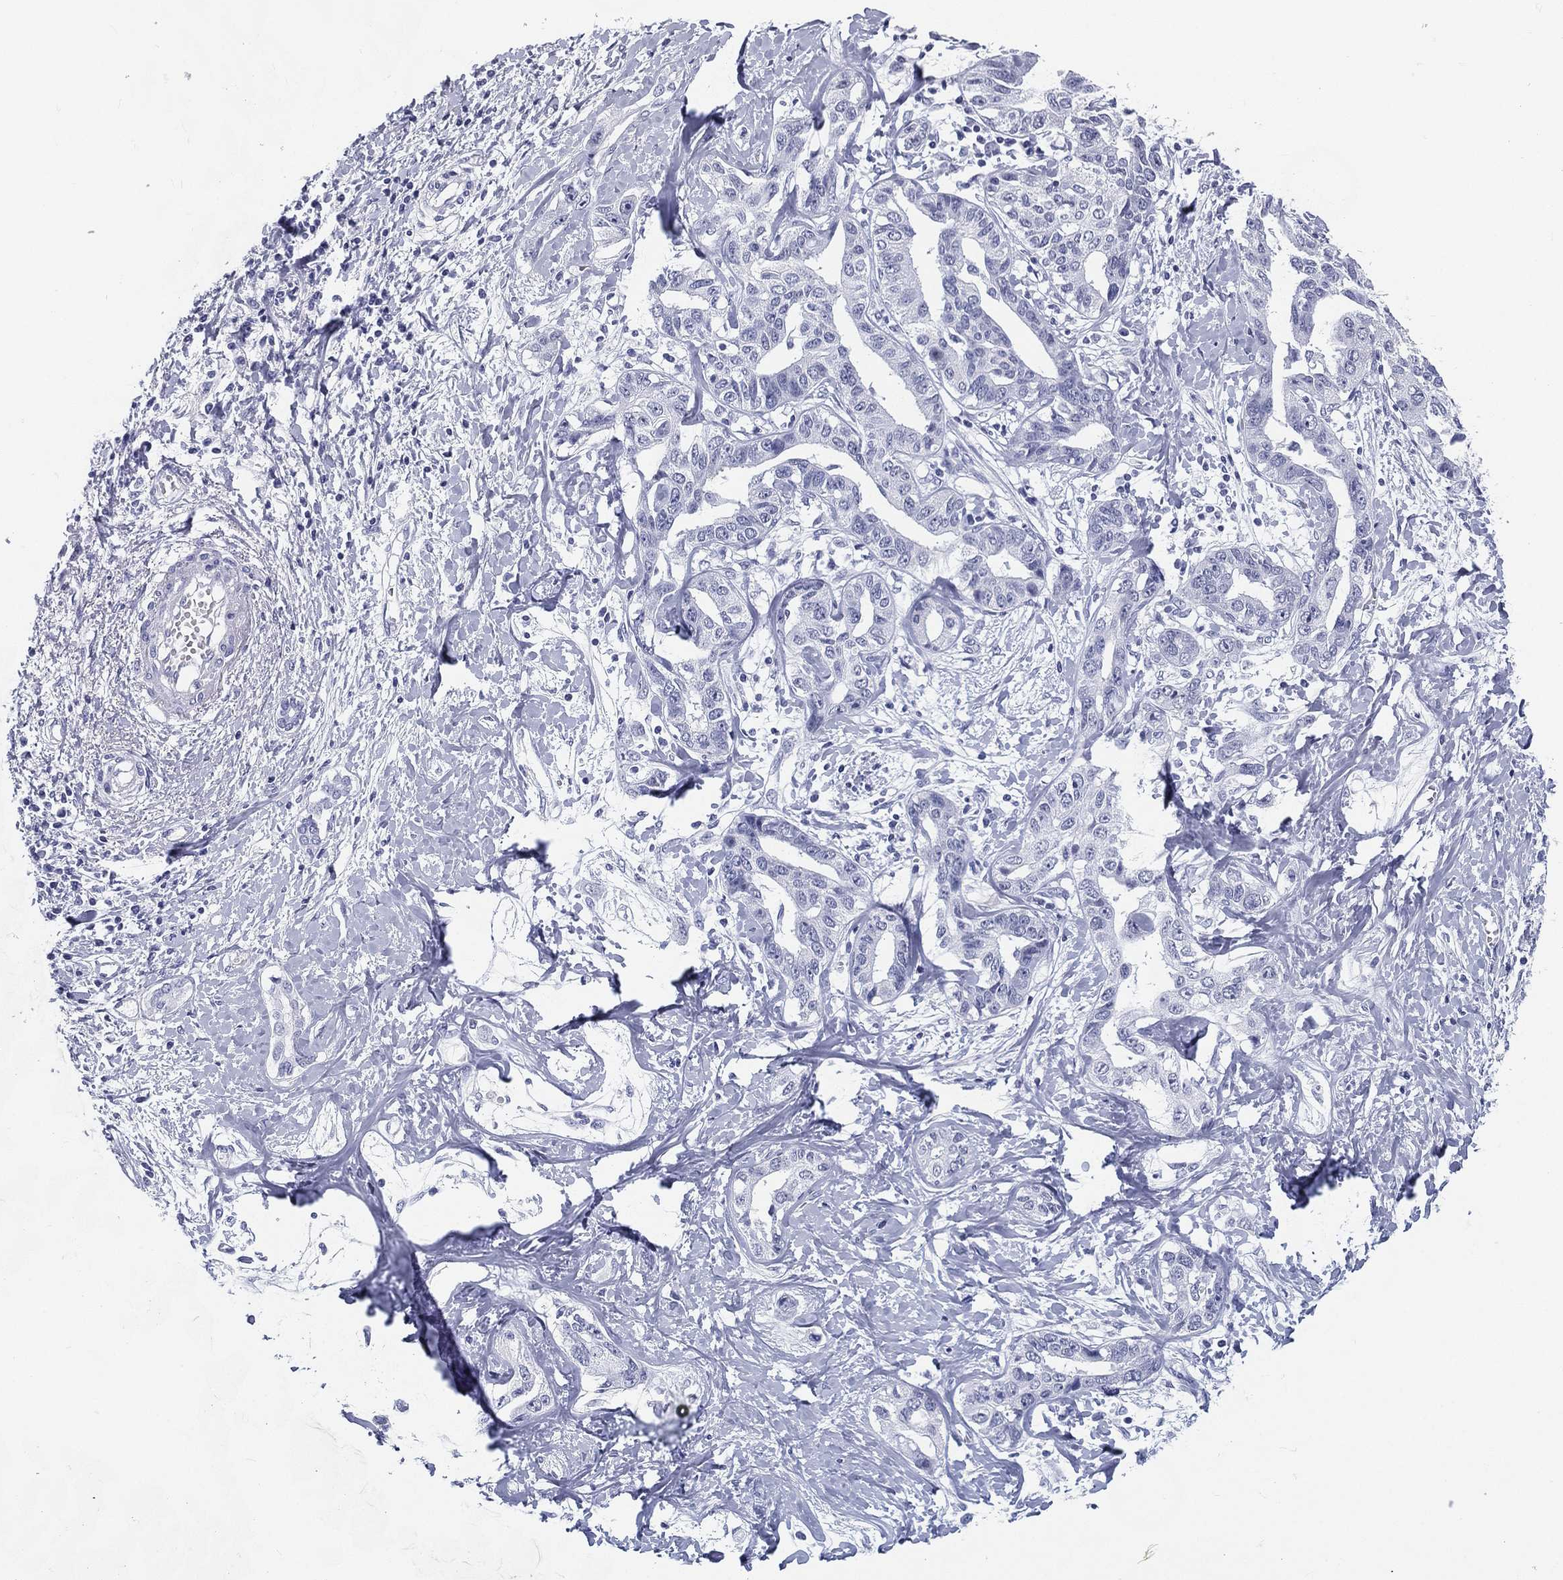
{"staining": {"intensity": "negative", "quantity": "none", "location": "none"}, "tissue": "liver cancer", "cell_type": "Tumor cells", "image_type": "cancer", "snomed": [{"axis": "morphology", "description": "Cholangiocarcinoma"}, {"axis": "topography", "description": "Liver"}], "caption": "DAB (3,3'-diaminobenzidine) immunohistochemical staining of human liver cancer (cholangiocarcinoma) displays no significant staining in tumor cells.", "gene": "ATP1B2", "patient": {"sex": "male", "age": 59}}